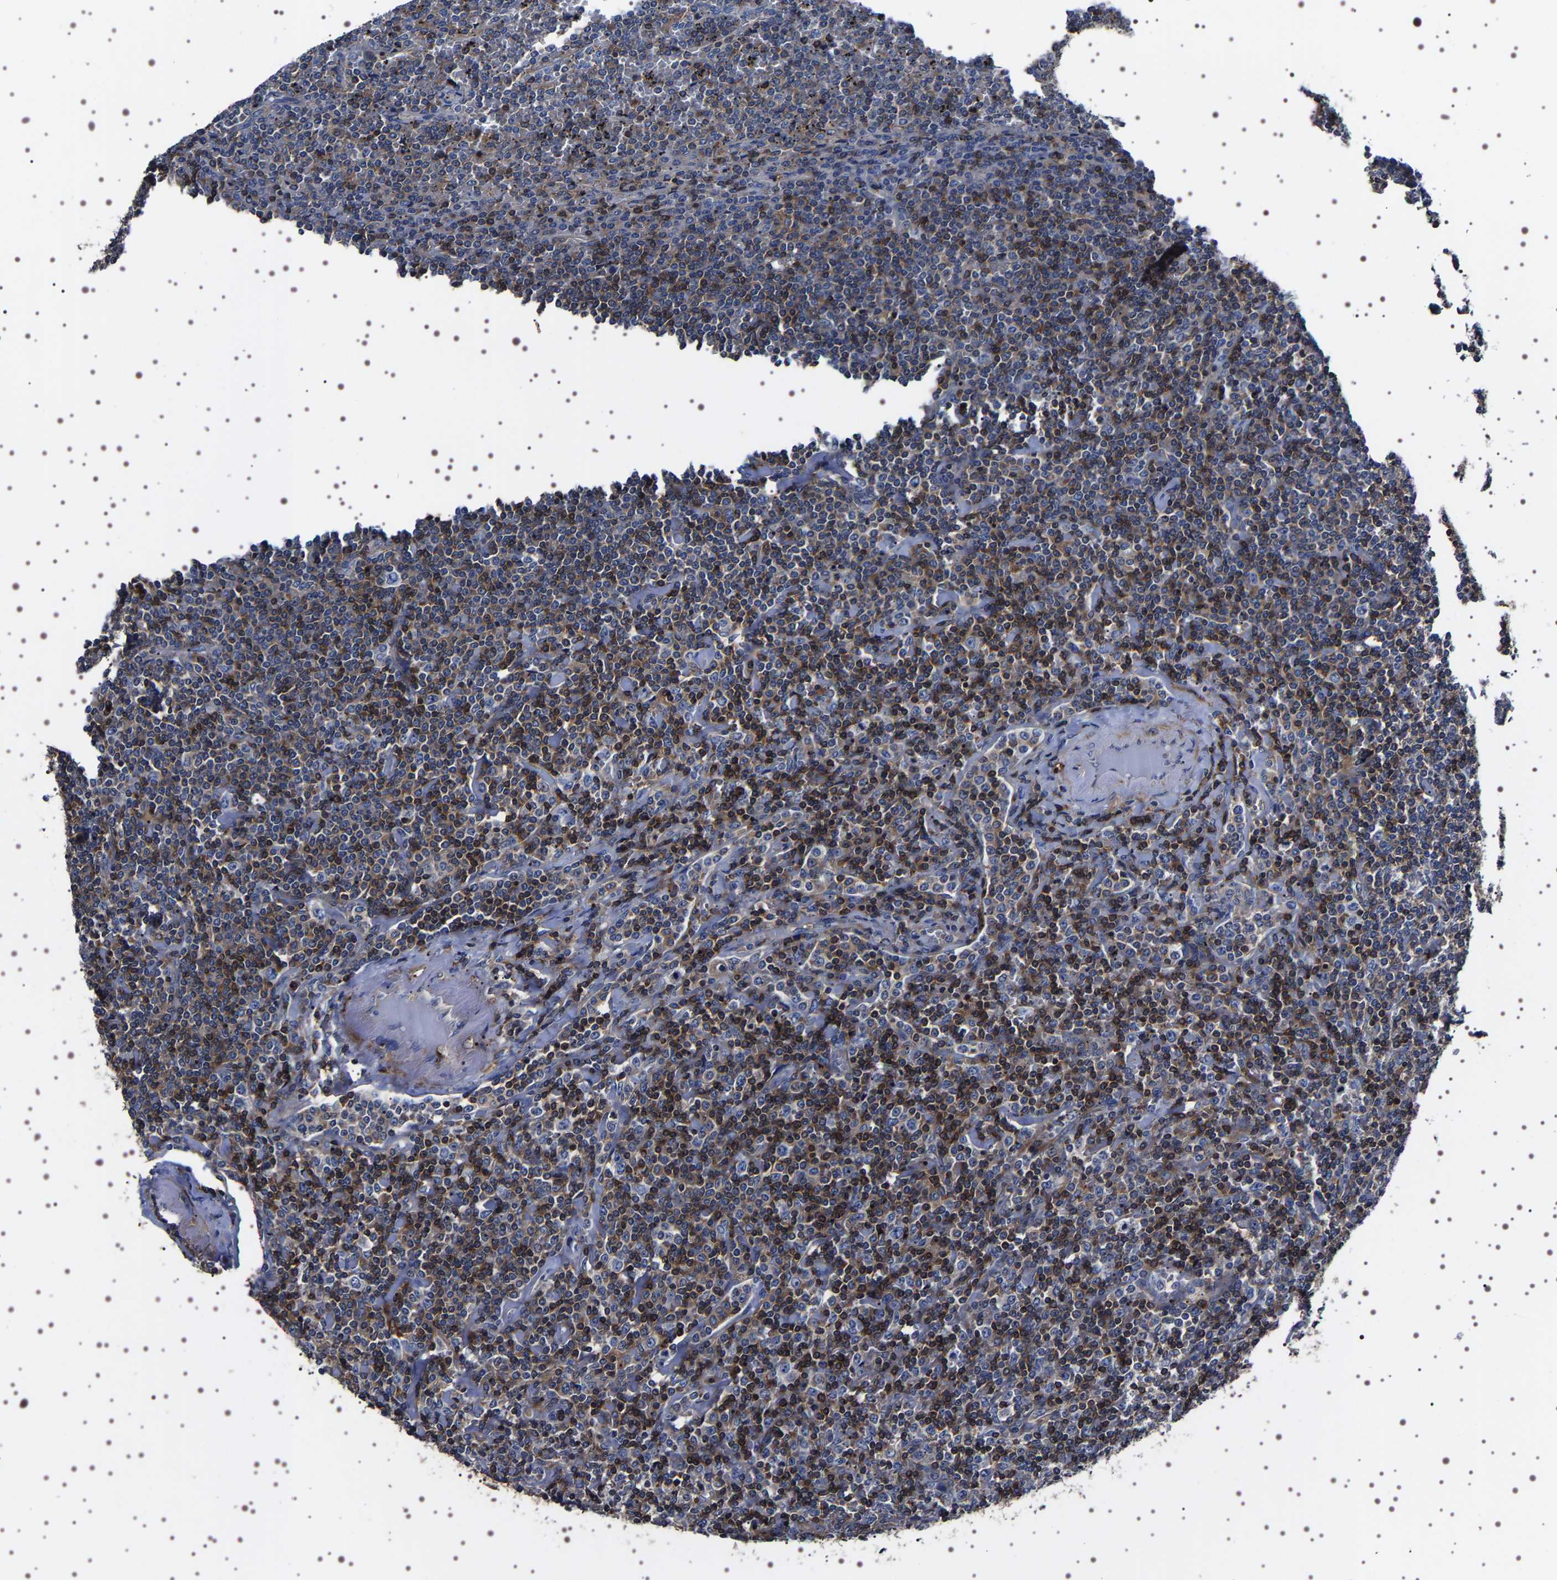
{"staining": {"intensity": "moderate", "quantity": "<25%", "location": "cytoplasmic/membranous,nuclear"}, "tissue": "lymphoma", "cell_type": "Tumor cells", "image_type": "cancer", "snomed": [{"axis": "morphology", "description": "Malignant lymphoma, non-Hodgkin's type, Low grade"}, {"axis": "topography", "description": "Spleen"}], "caption": "Lymphoma was stained to show a protein in brown. There is low levels of moderate cytoplasmic/membranous and nuclear staining in approximately <25% of tumor cells. (DAB = brown stain, brightfield microscopy at high magnification).", "gene": "WDR1", "patient": {"sex": "female", "age": 19}}